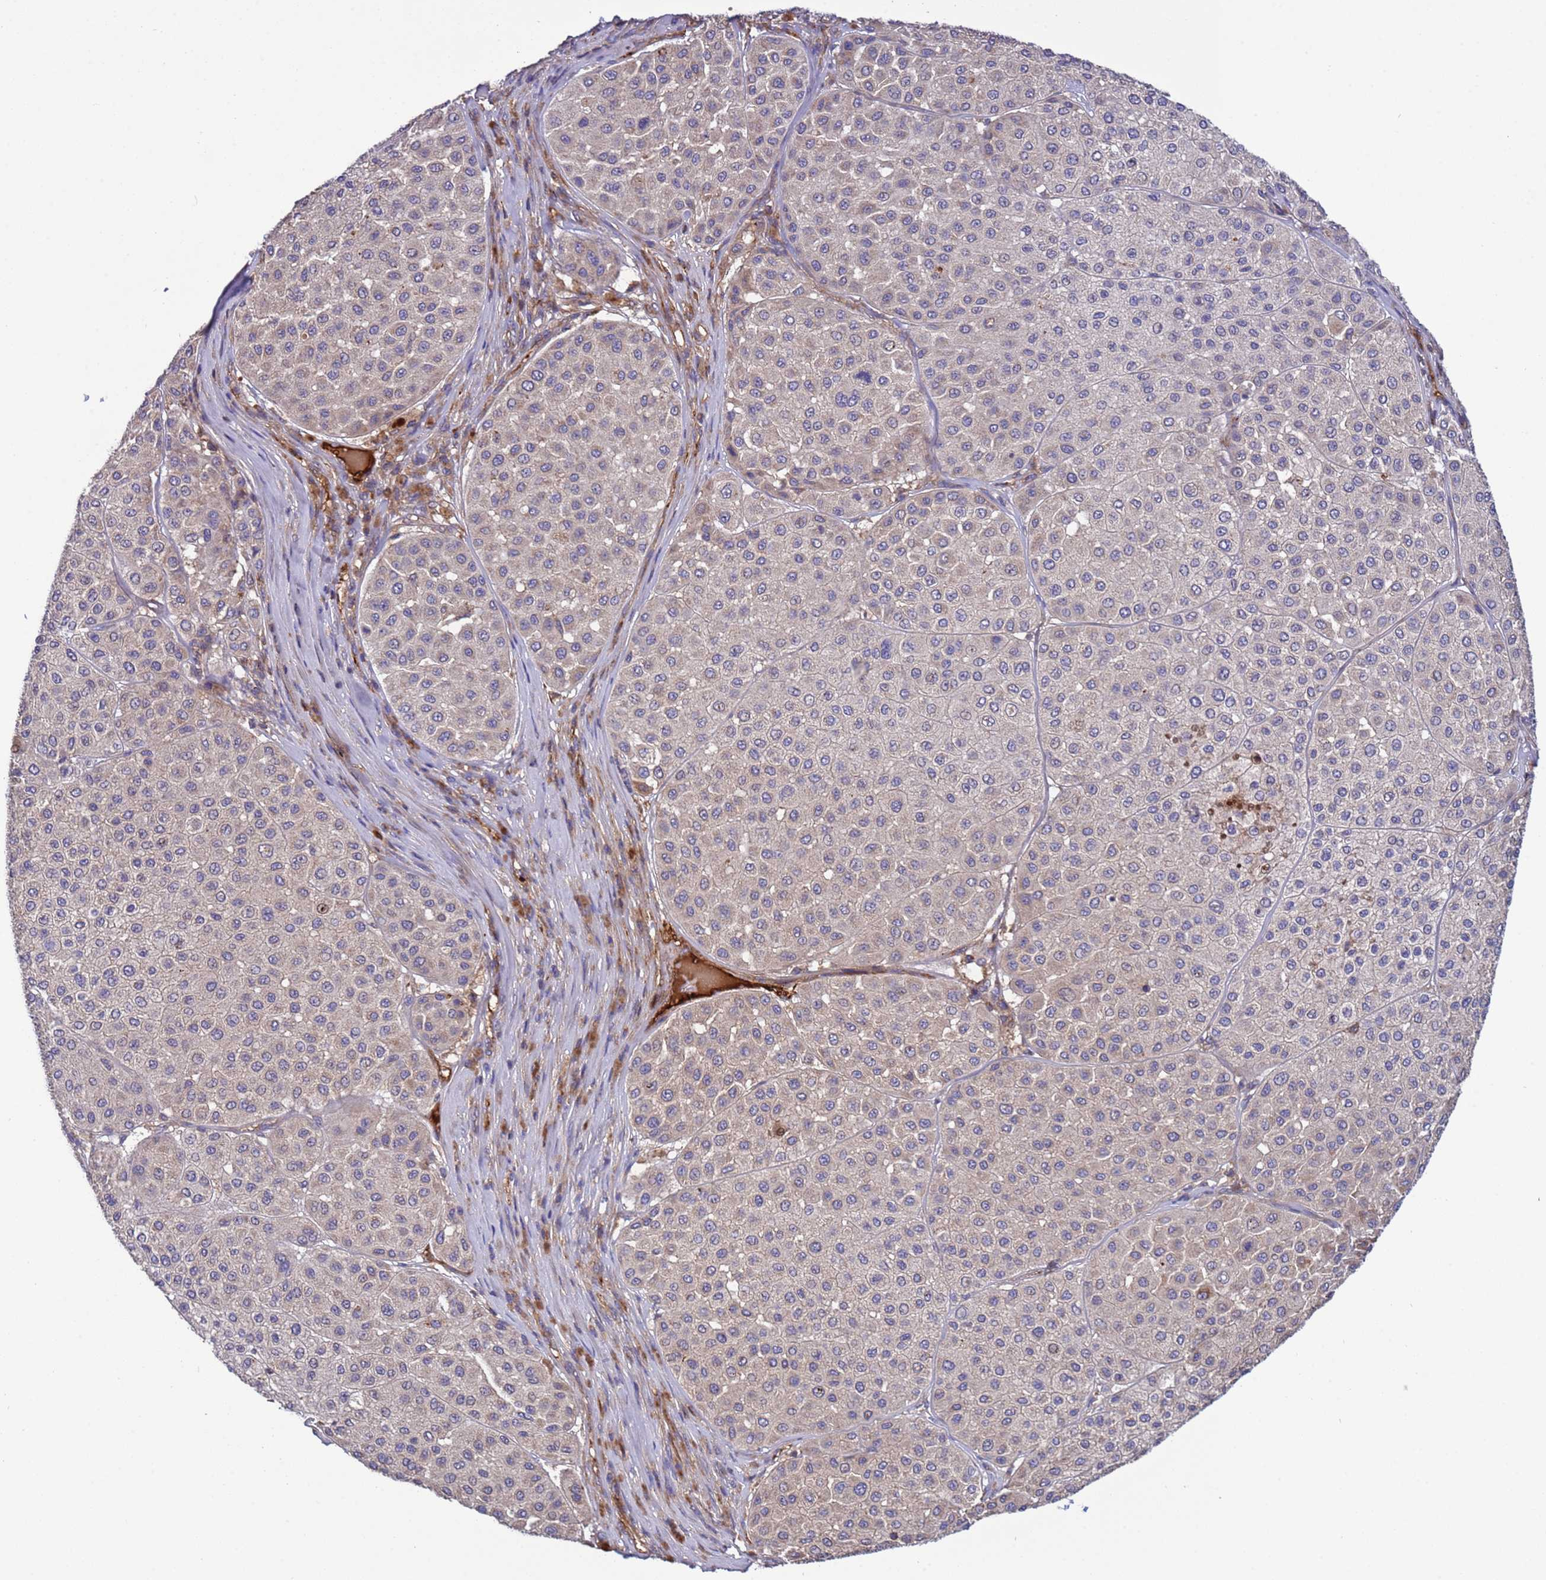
{"staining": {"intensity": "negative", "quantity": "none", "location": "none"}, "tissue": "melanoma", "cell_type": "Tumor cells", "image_type": "cancer", "snomed": [{"axis": "morphology", "description": "Malignant melanoma, Metastatic site"}, {"axis": "topography", "description": "Smooth muscle"}], "caption": "Histopathology image shows no protein positivity in tumor cells of melanoma tissue. (DAB IHC with hematoxylin counter stain).", "gene": "PARP16", "patient": {"sex": "male", "age": 41}}